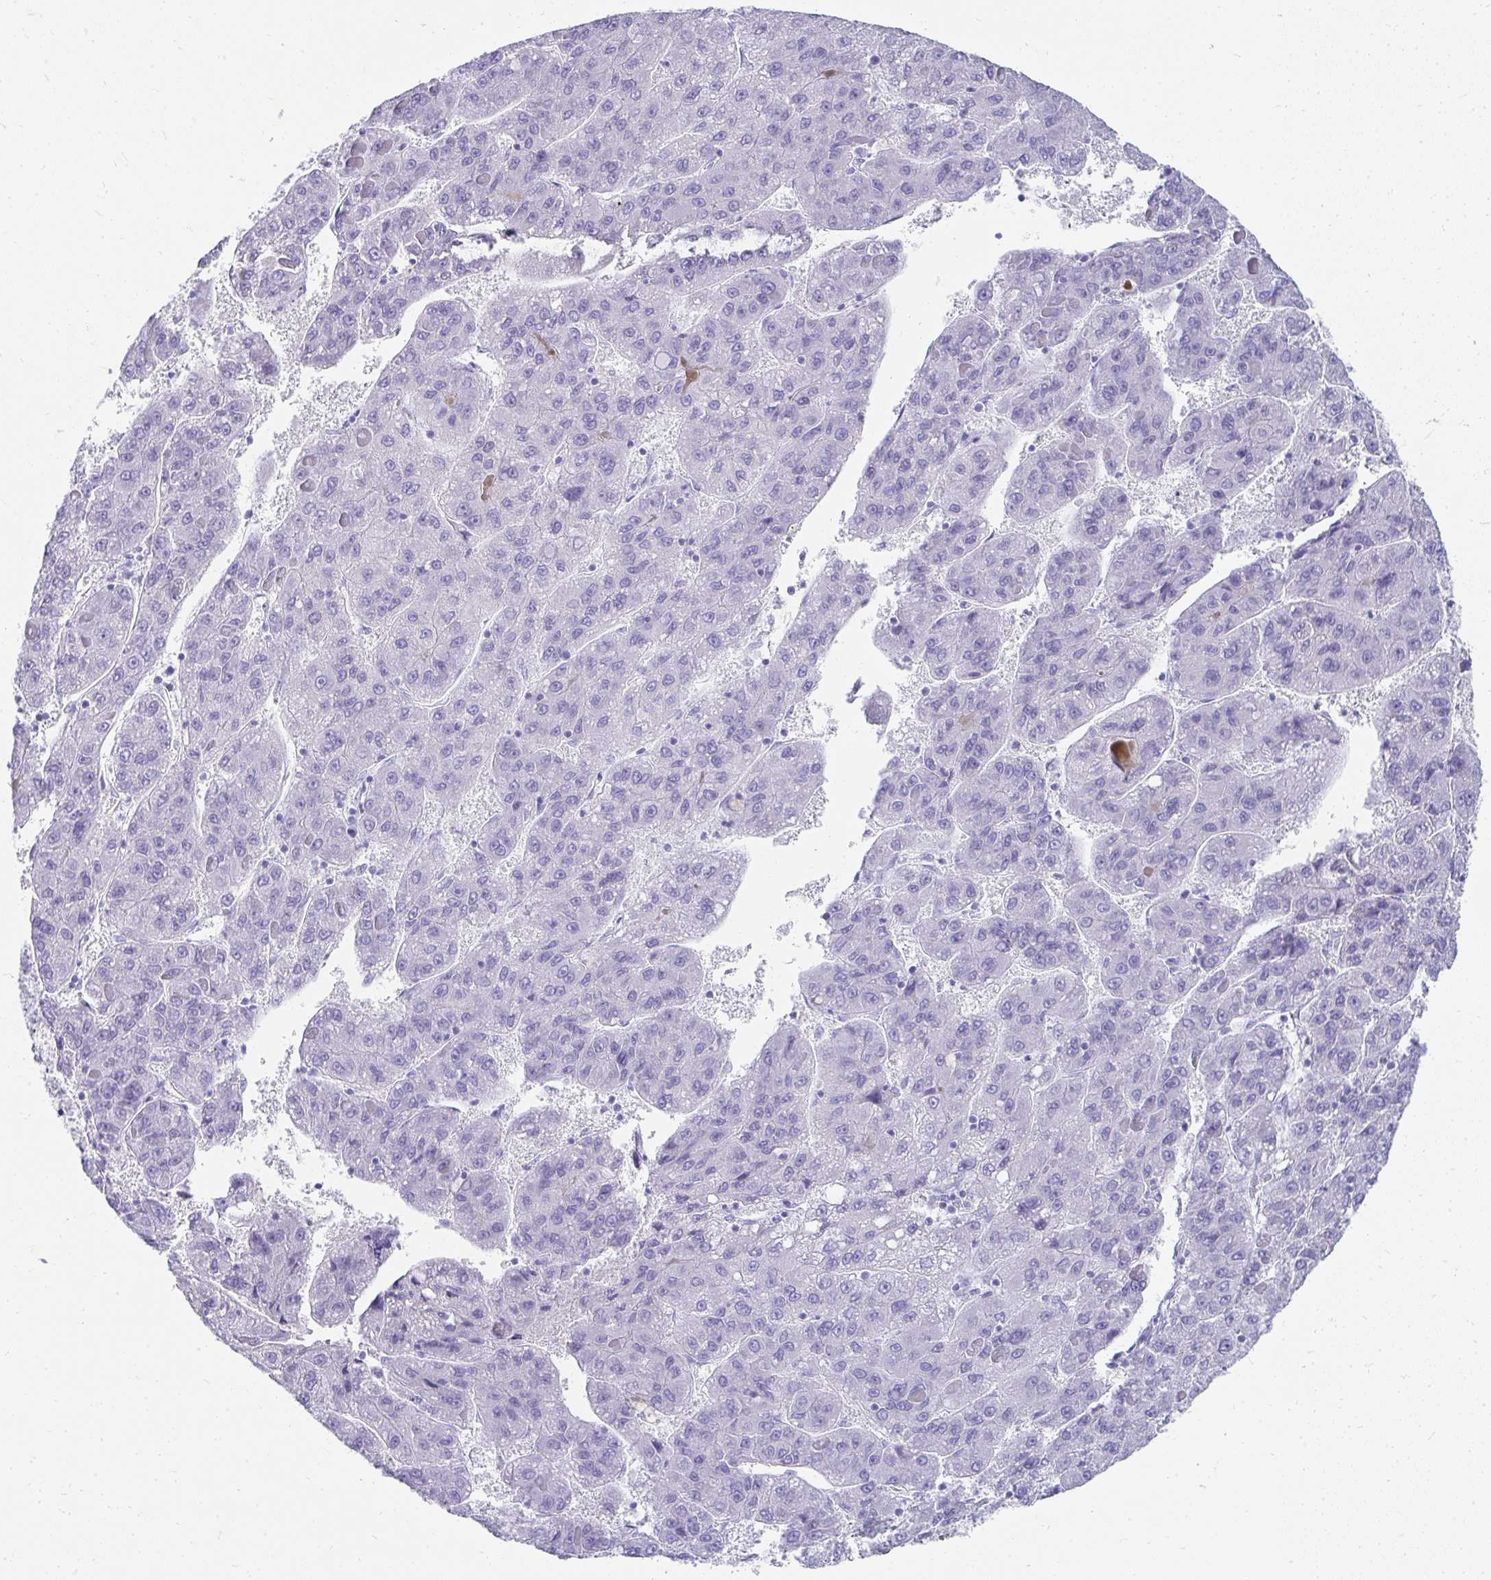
{"staining": {"intensity": "negative", "quantity": "none", "location": "none"}, "tissue": "liver cancer", "cell_type": "Tumor cells", "image_type": "cancer", "snomed": [{"axis": "morphology", "description": "Carcinoma, Hepatocellular, NOS"}, {"axis": "topography", "description": "Liver"}], "caption": "Protein analysis of hepatocellular carcinoma (liver) exhibits no significant positivity in tumor cells. Nuclei are stained in blue.", "gene": "TNNT1", "patient": {"sex": "female", "age": 82}}